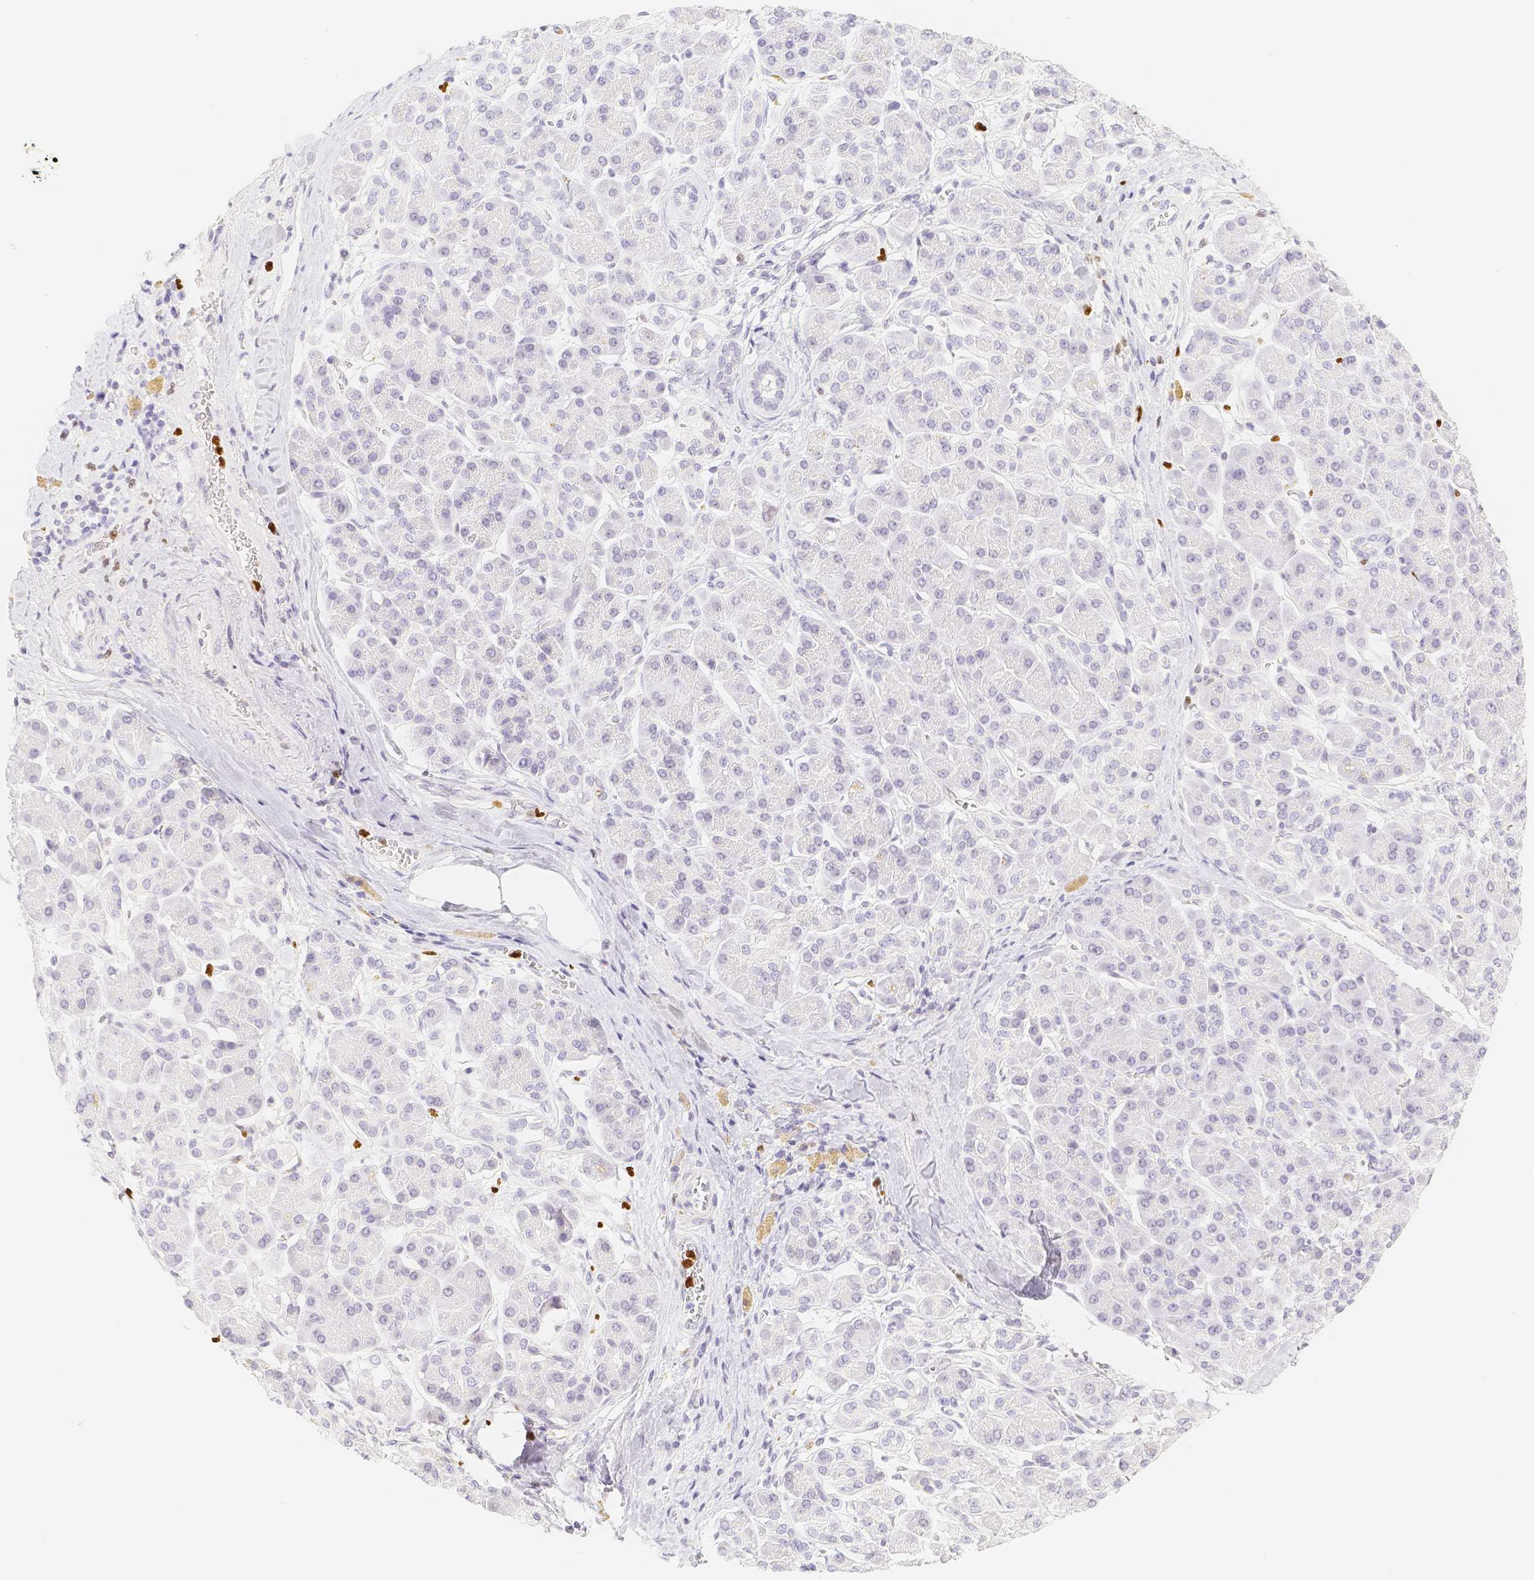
{"staining": {"intensity": "negative", "quantity": "none", "location": "none"}, "tissue": "pancreatic cancer", "cell_type": "Tumor cells", "image_type": "cancer", "snomed": [{"axis": "morphology", "description": "Adenocarcinoma, NOS"}, {"axis": "topography", "description": "Pancreas"}], "caption": "Photomicrograph shows no significant protein expression in tumor cells of pancreatic adenocarcinoma.", "gene": "PADI4", "patient": {"sex": "male", "age": 55}}